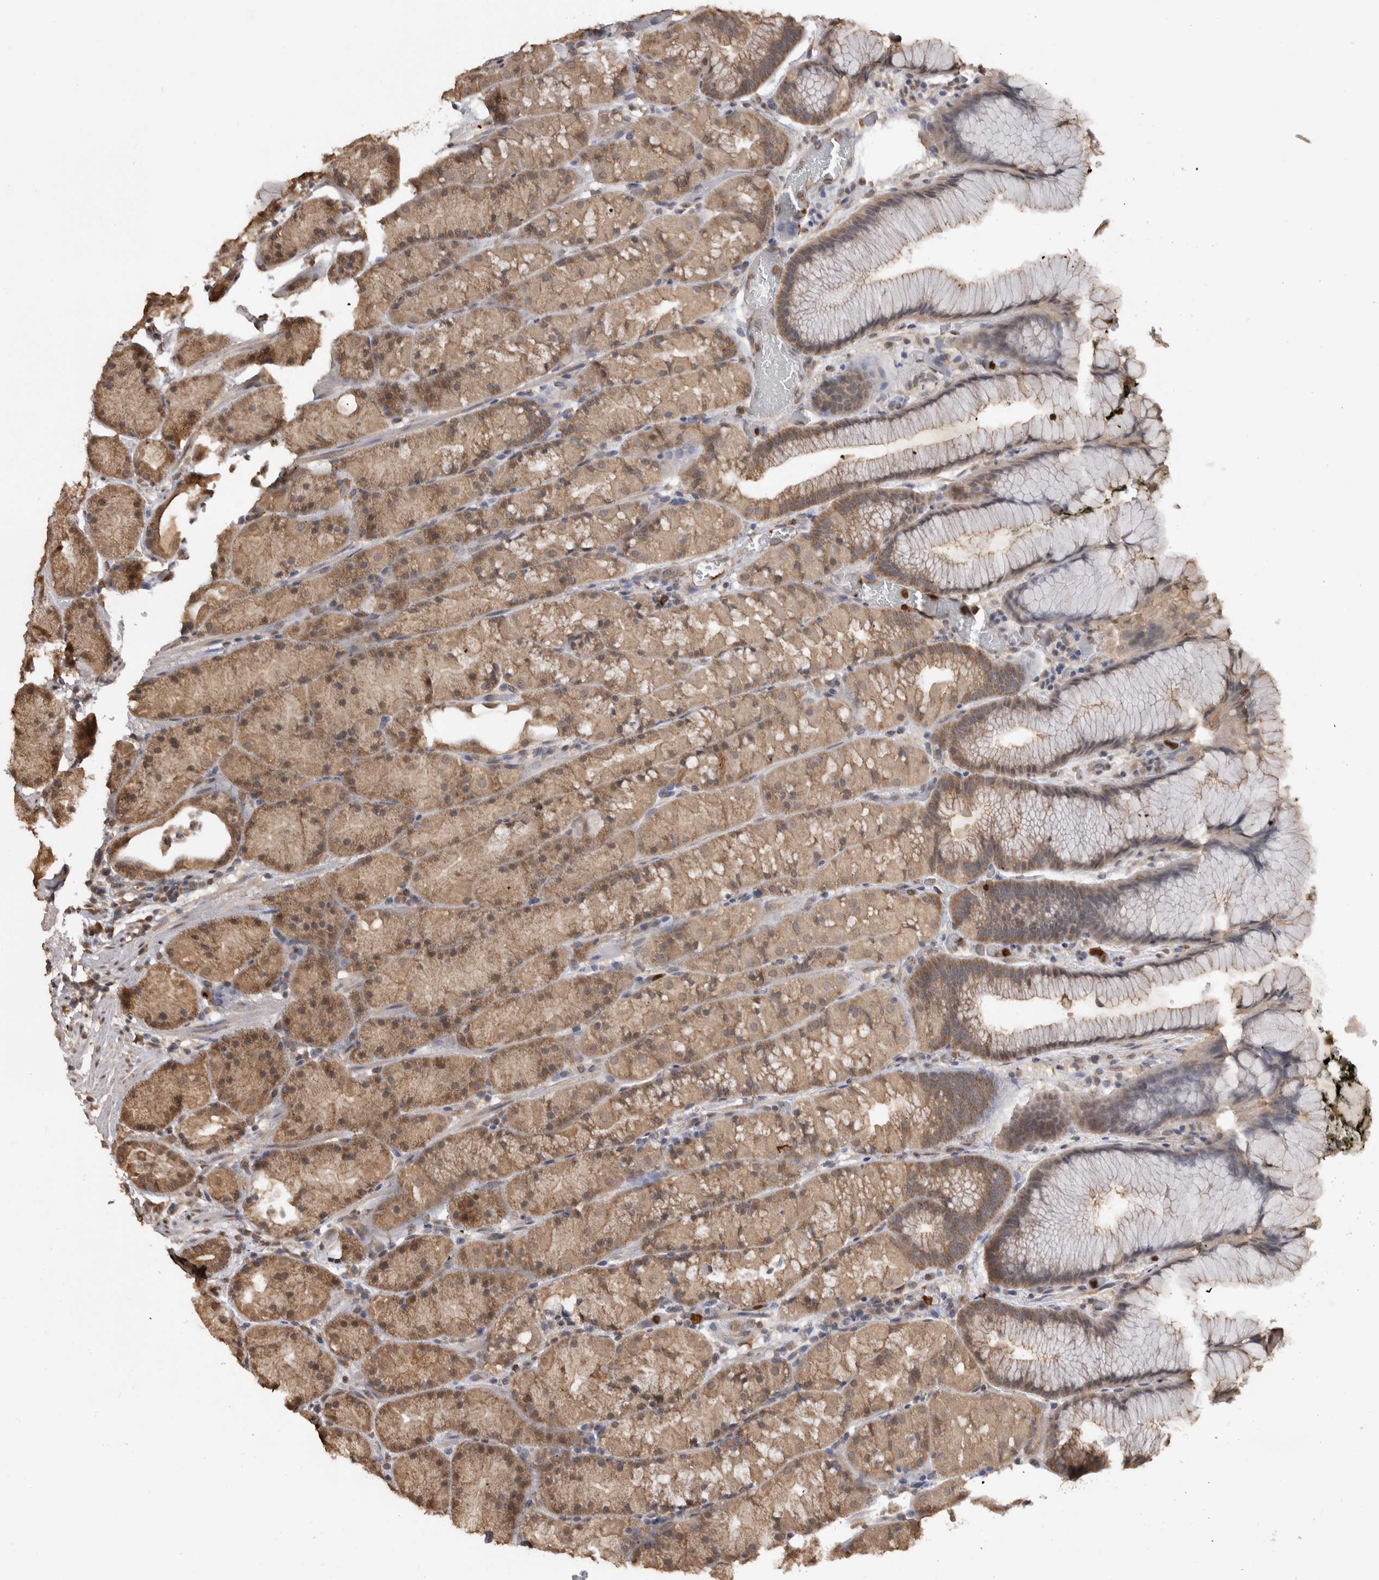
{"staining": {"intensity": "weak", "quantity": ">75%", "location": "cytoplasmic/membranous"}, "tissue": "stomach", "cell_type": "Glandular cells", "image_type": "normal", "snomed": [{"axis": "morphology", "description": "Normal tissue, NOS"}, {"axis": "topography", "description": "Stomach, upper"}, {"axis": "topography", "description": "Stomach"}], "caption": "IHC image of benign stomach stained for a protein (brown), which displays low levels of weak cytoplasmic/membranous staining in about >75% of glandular cells.", "gene": "PAK4", "patient": {"sex": "male", "age": 48}}